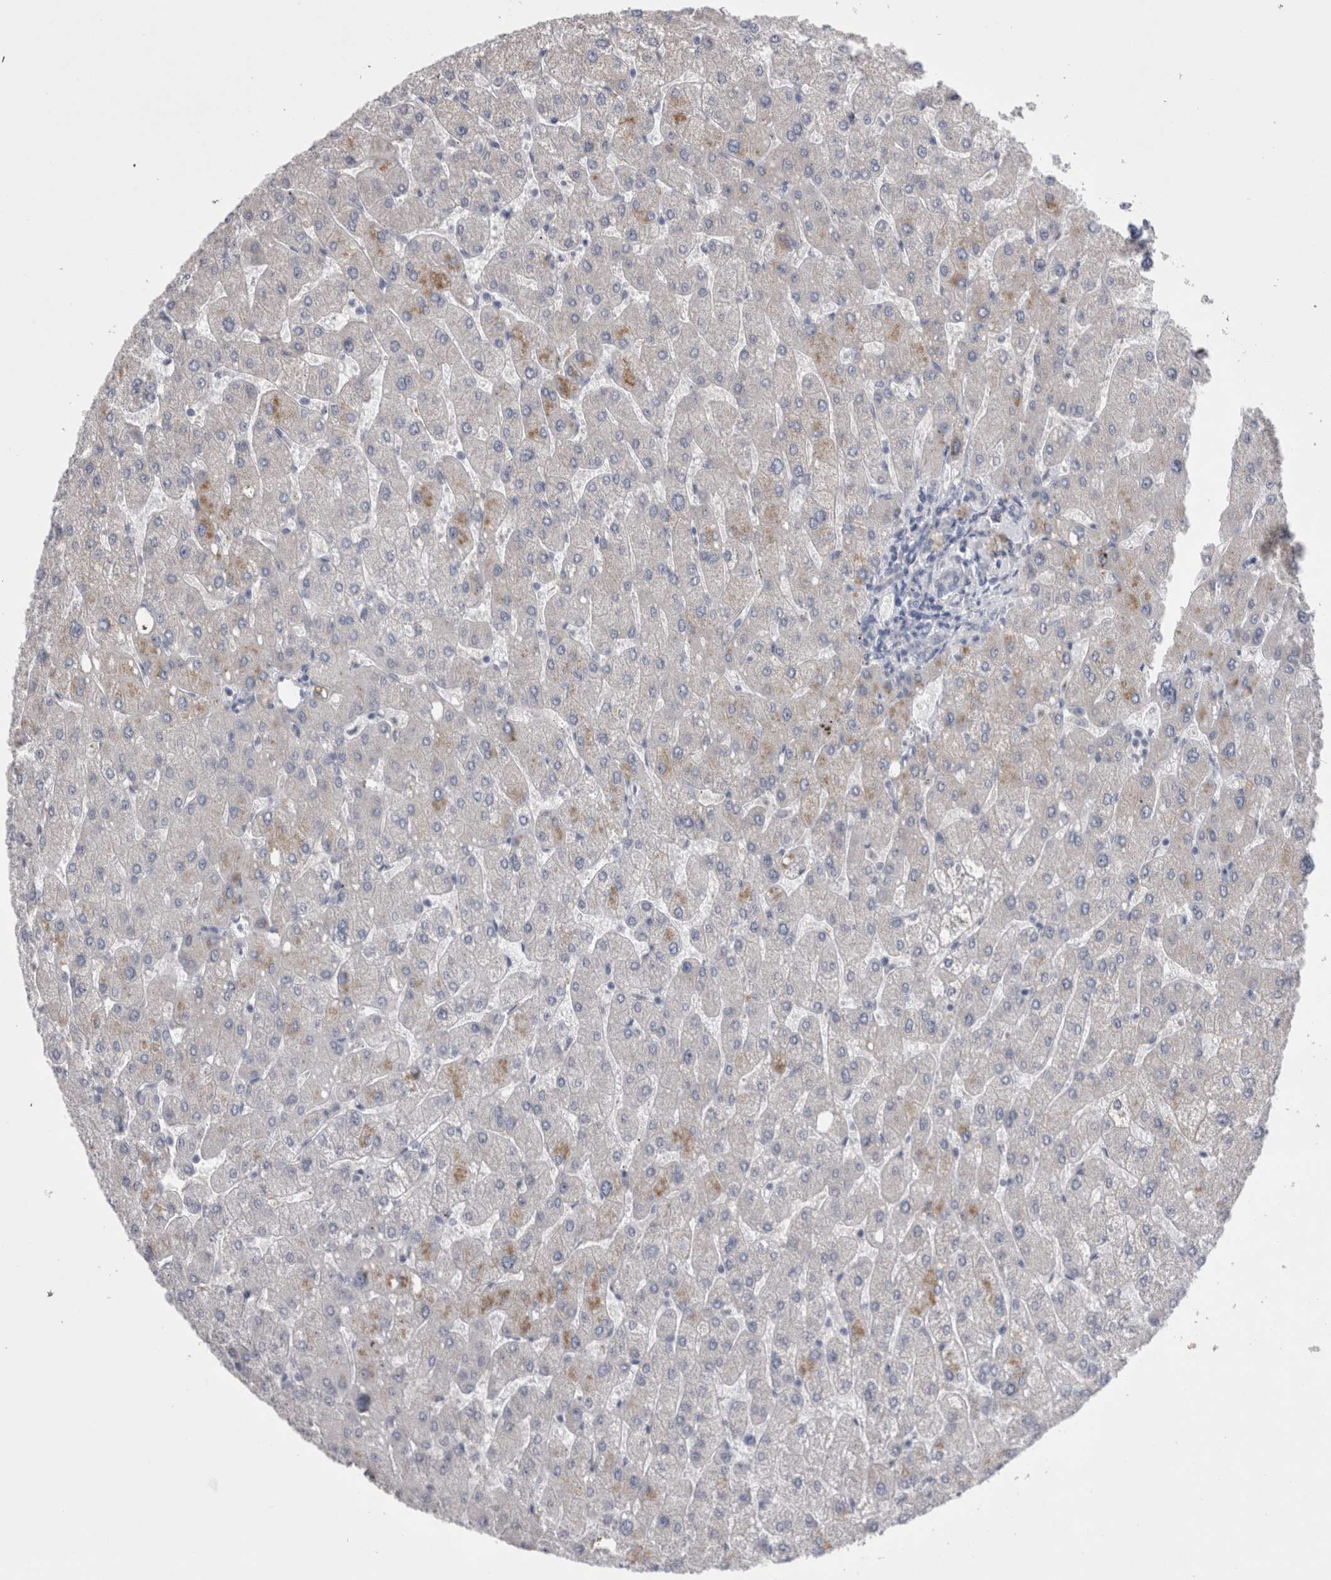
{"staining": {"intensity": "negative", "quantity": "none", "location": "none"}, "tissue": "liver", "cell_type": "Cholangiocytes", "image_type": "normal", "snomed": [{"axis": "morphology", "description": "Normal tissue, NOS"}, {"axis": "topography", "description": "Liver"}], "caption": "Photomicrograph shows no protein staining in cholangiocytes of unremarkable liver.", "gene": "PWP2", "patient": {"sex": "male", "age": 55}}